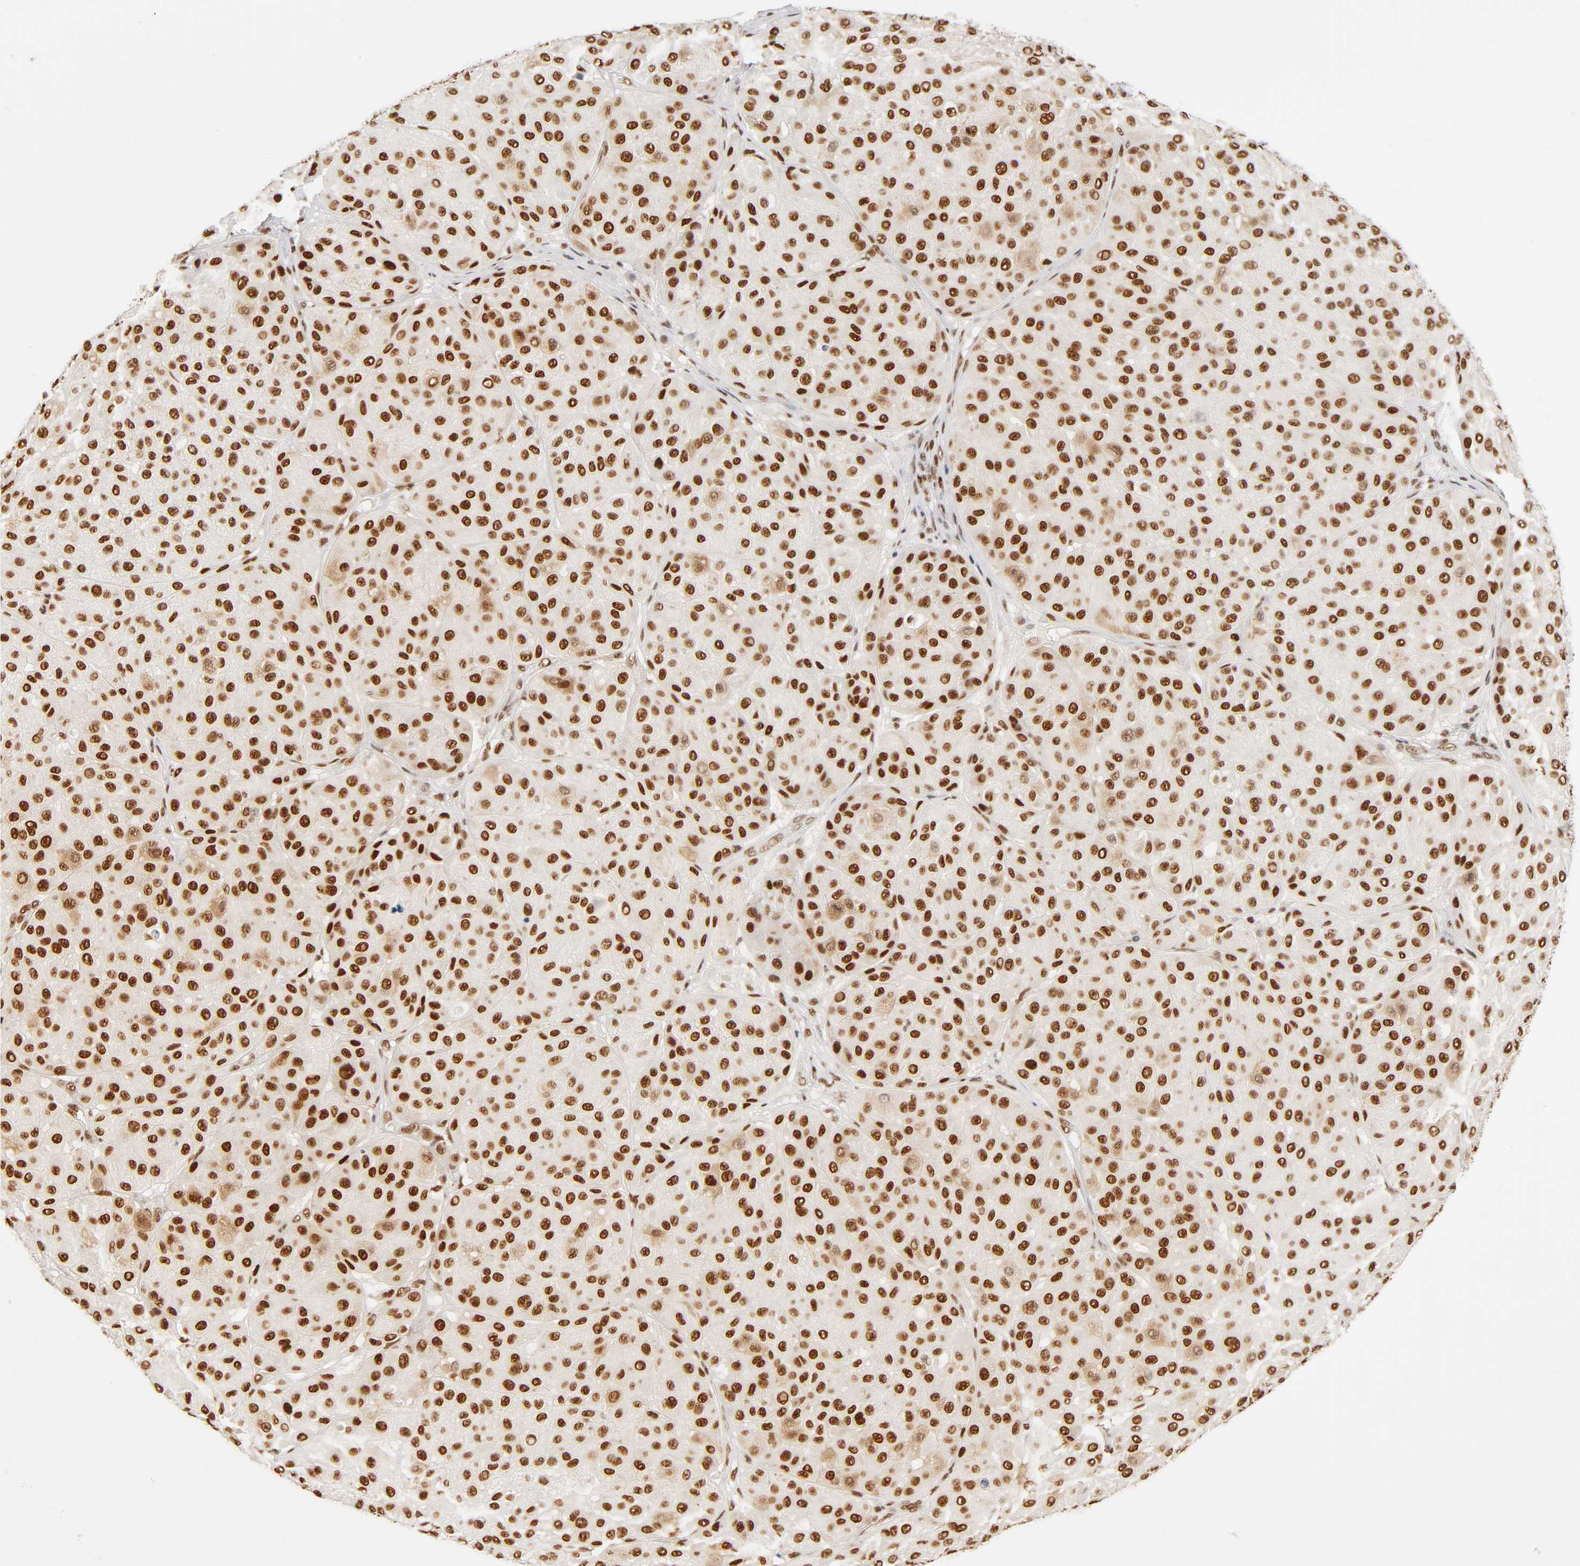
{"staining": {"intensity": "strong", "quantity": ">75%", "location": "nuclear"}, "tissue": "melanoma", "cell_type": "Tumor cells", "image_type": "cancer", "snomed": [{"axis": "morphology", "description": "Normal tissue, NOS"}, {"axis": "morphology", "description": "Malignant melanoma, Metastatic site"}, {"axis": "topography", "description": "Skin"}], "caption": "The histopathology image shows staining of melanoma, revealing strong nuclear protein expression (brown color) within tumor cells. Using DAB (brown) and hematoxylin (blue) stains, captured at high magnification using brightfield microscopy.", "gene": "ILKAP", "patient": {"sex": "male", "age": 41}}